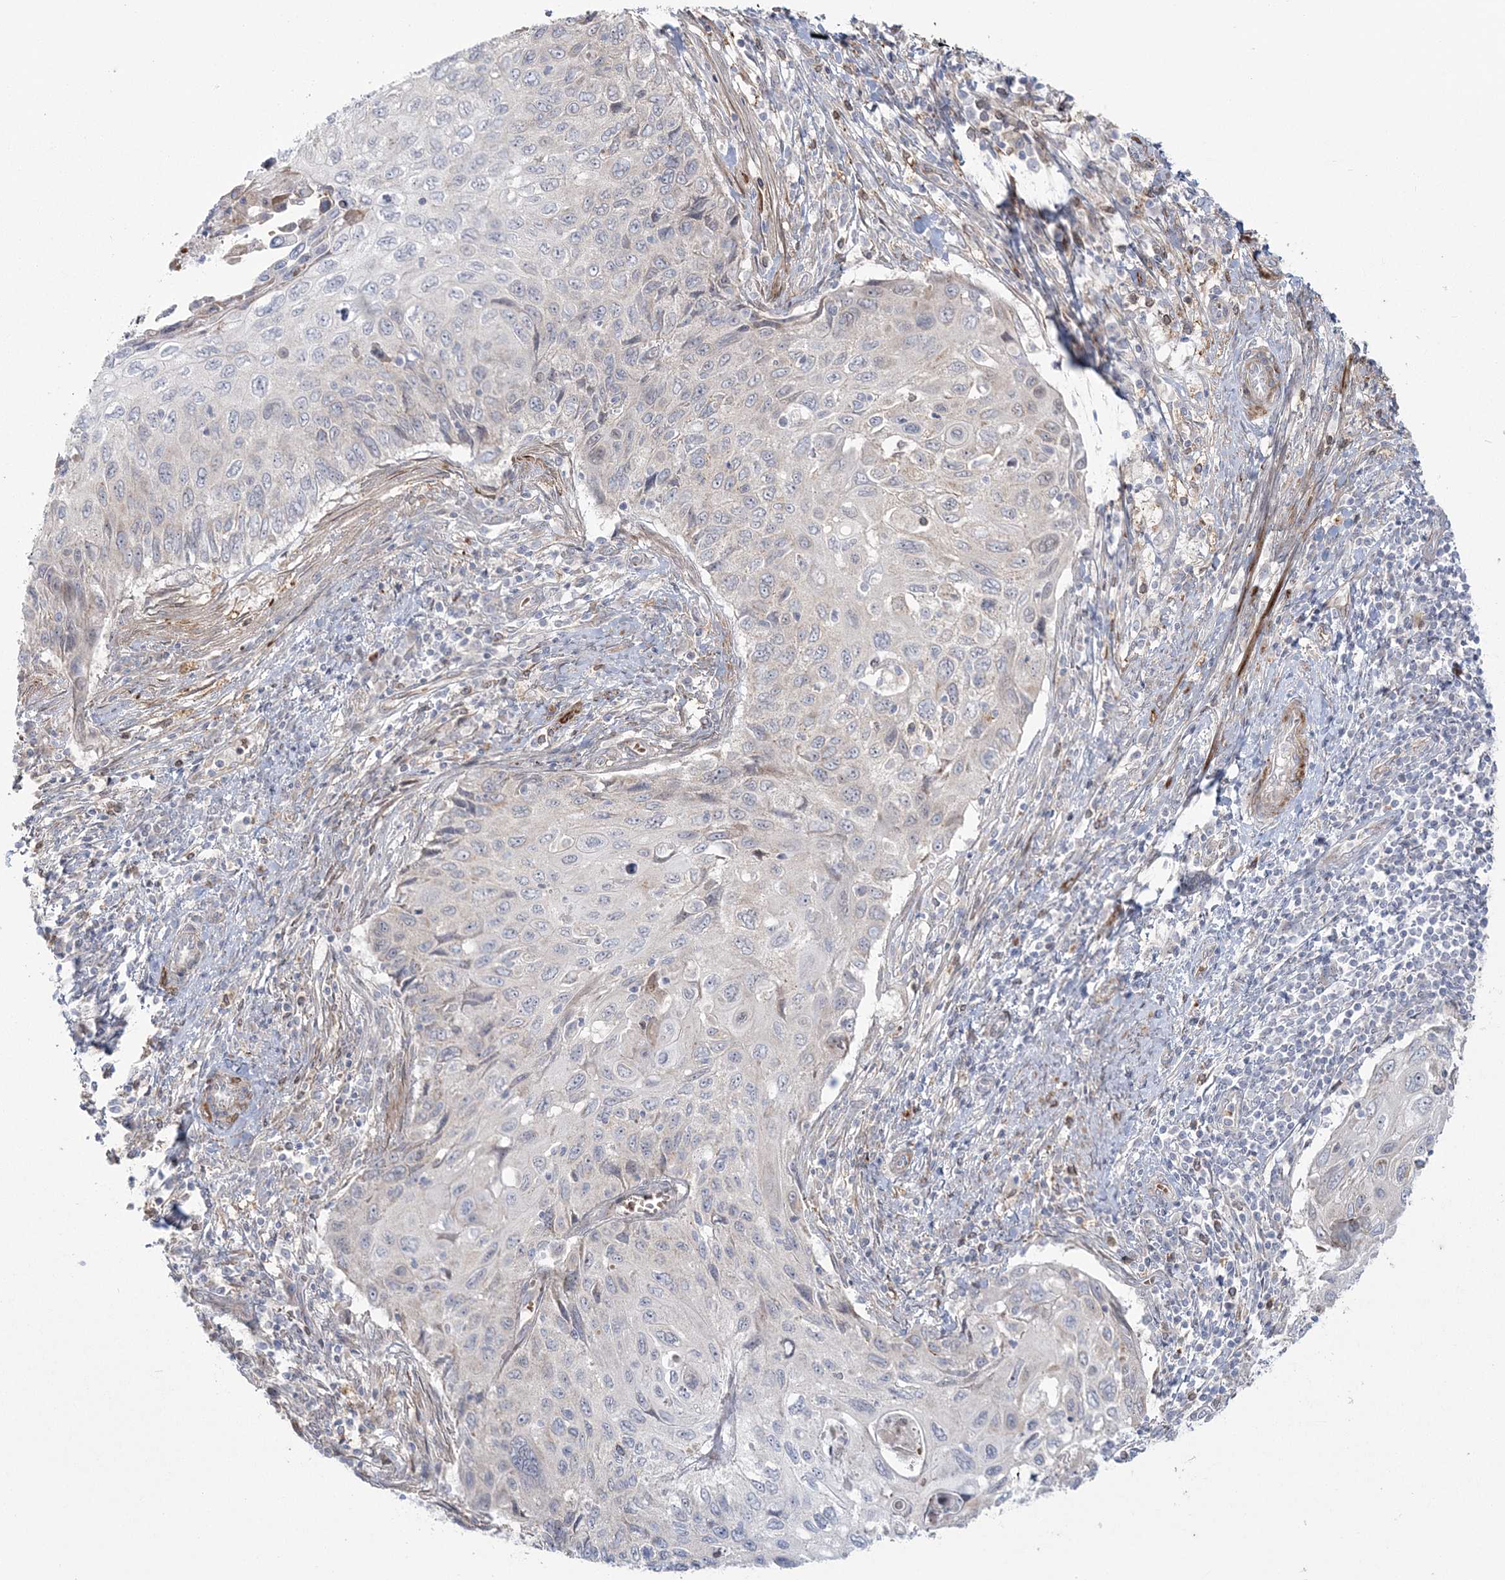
{"staining": {"intensity": "negative", "quantity": "none", "location": "none"}, "tissue": "cervical cancer", "cell_type": "Tumor cells", "image_type": "cancer", "snomed": [{"axis": "morphology", "description": "Squamous cell carcinoma, NOS"}, {"axis": "topography", "description": "Cervix"}], "caption": "An immunohistochemistry micrograph of squamous cell carcinoma (cervical) is shown. There is no staining in tumor cells of squamous cell carcinoma (cervical). (DAB (3,3'-diaminobenzidine) IHC with hematoxylin counter stain).", "gene": "NUDT9", "patient": {"sex": "female", "age": 70}}